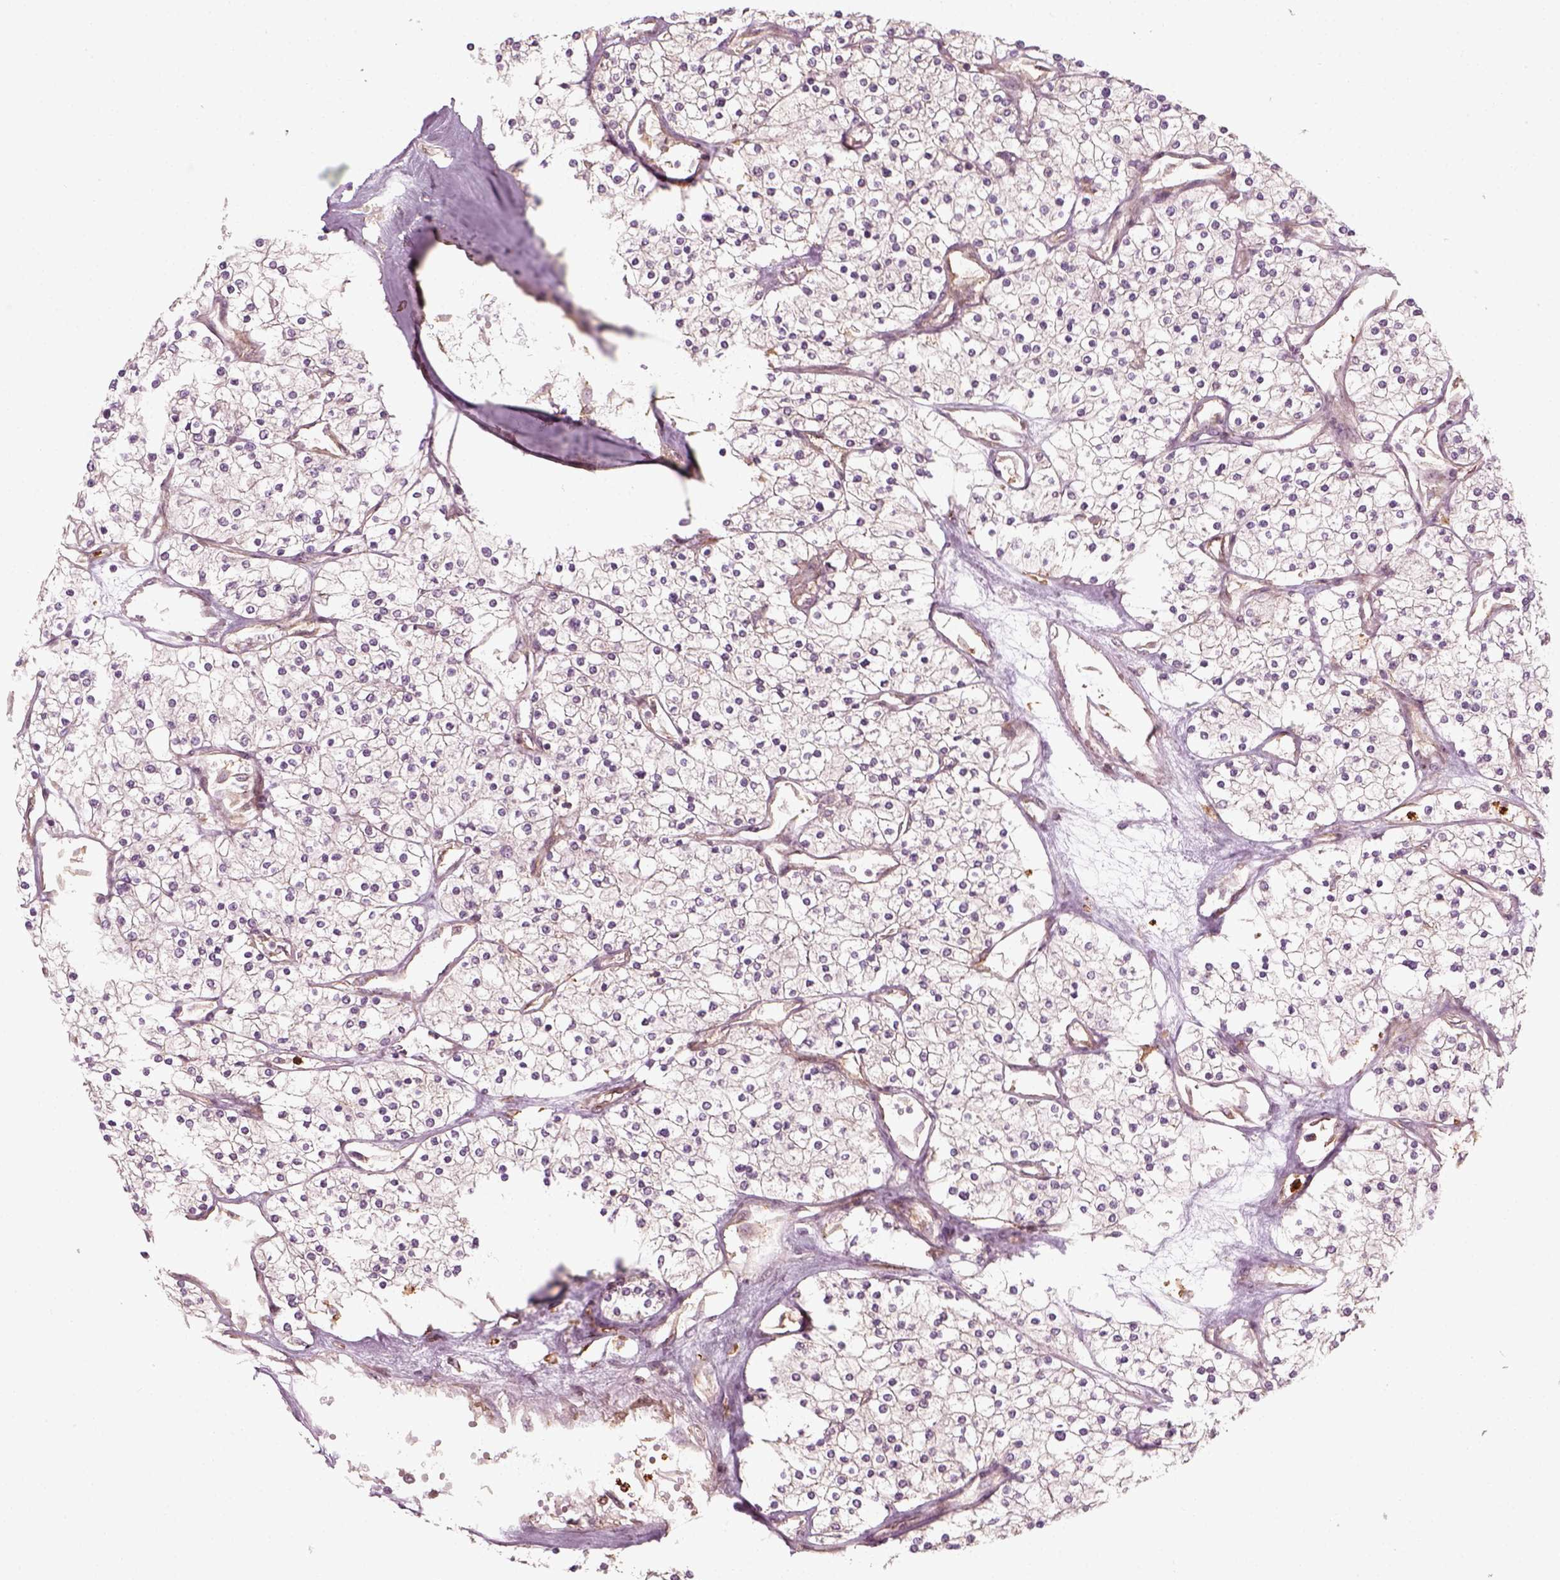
{"staining": {"intensity": "negative", "quantity": "none", "location": "none"}, "tissue": "renal cancer", "cell_type": "Tumor cells", "image_type": "cancer", "snomed": [{"axis": "morphology", "description": "Adenocarcinoma, NOS"}, {"axis": "topography", "description": "Kidney"}], "caption": "Tumor cells are negative for brown protein staining in renal cancer (adenocarcinoma).", "gene": "NPTN", "patient": {"sex": "male", "age": 80}}